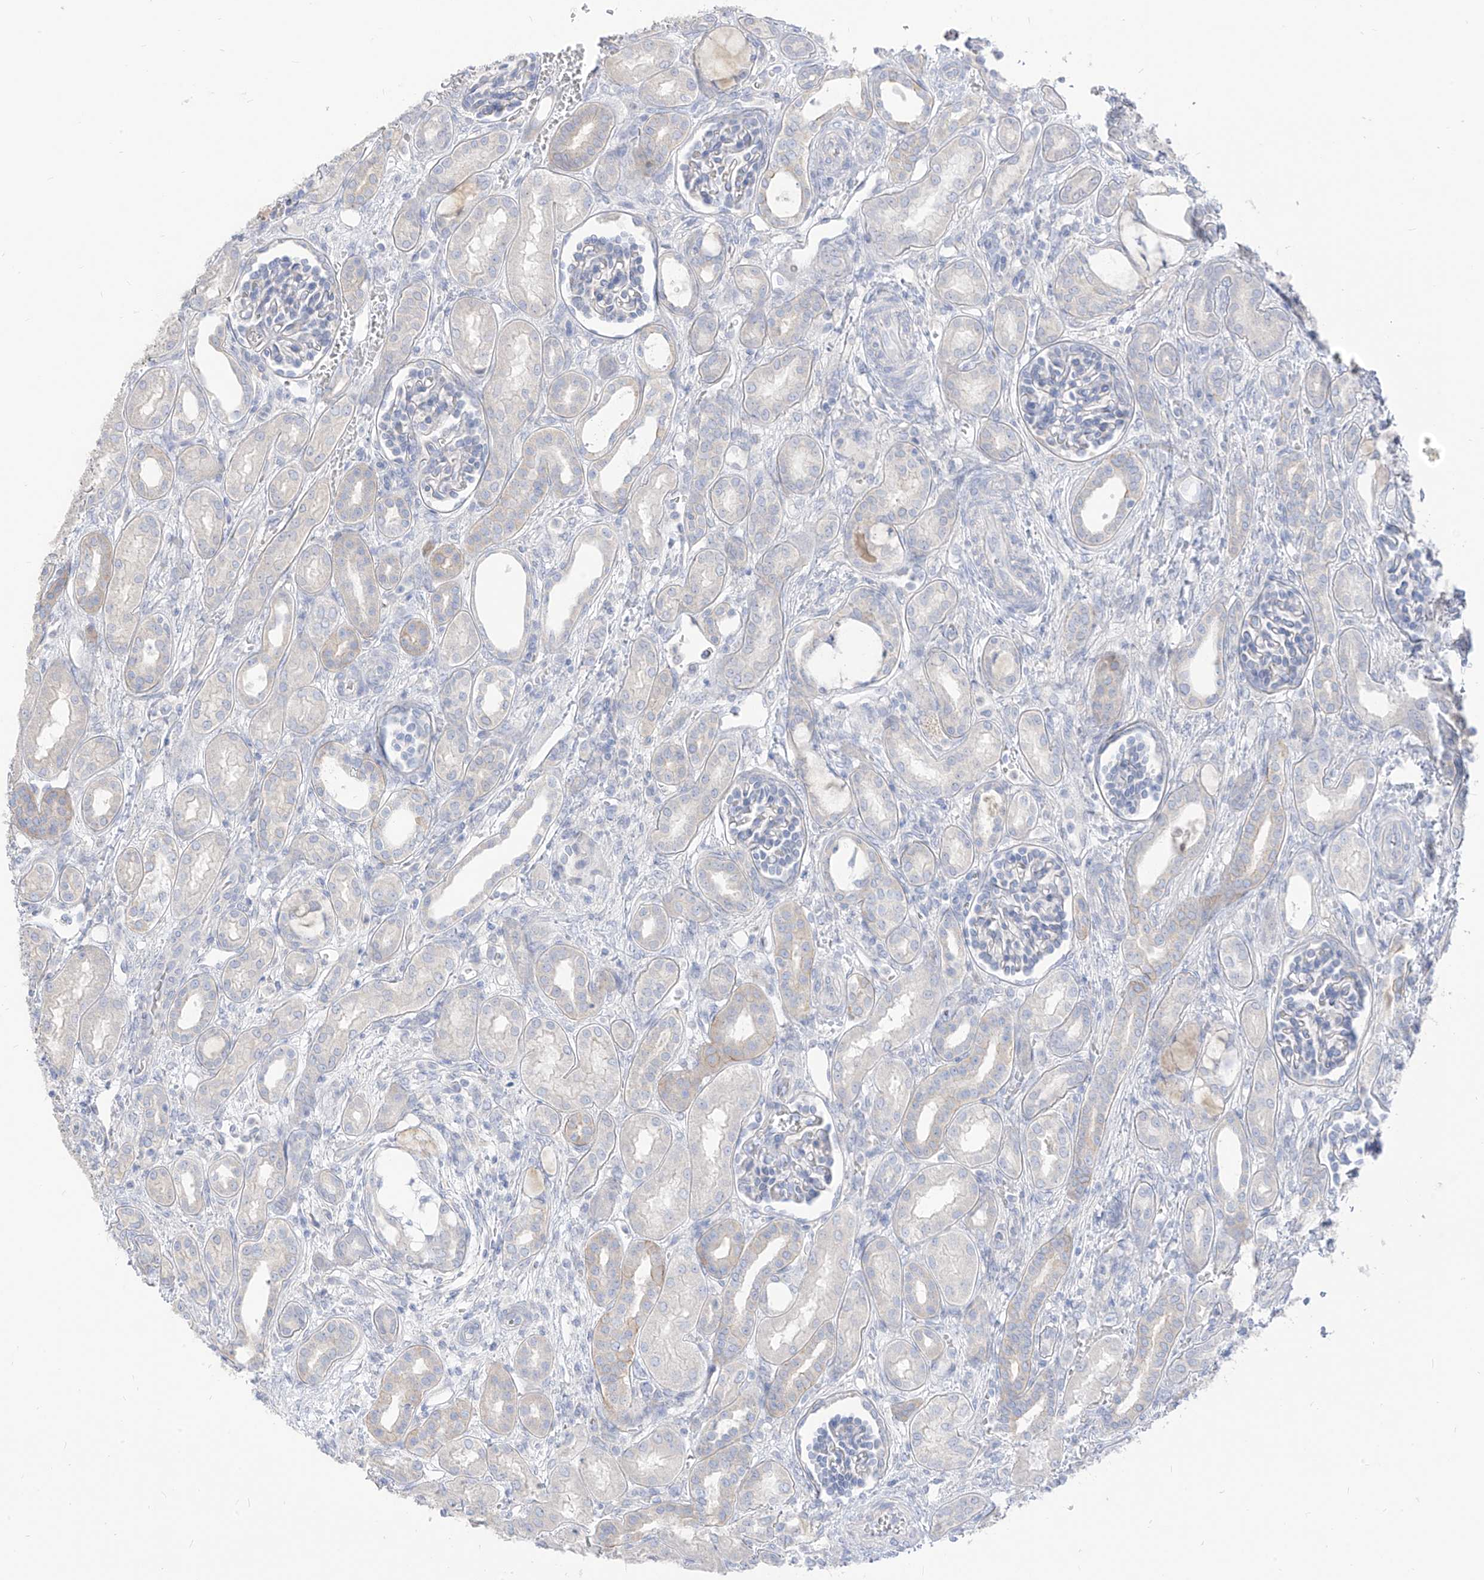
{"staining": {"intensity": "negative", "quantity": "none", "location": "none"}, "tissue": "kidney", "cell_type": "Cells in glomeruli", "image_type": "normal", "snomed": [{"axis": "morphology", "description": "Normal tissue, NOS"}, {"axis": "morphology", "description": "Neoplasm, malignant, NOS"}, {"axis": "topography", "description": "Kidney"}], "caption": "Cells in glomeruli show no significant positivity in unremarkable kidney. Nuclei are stained in blue.", "gene": "ARHGEF40", "patient": {"sex": "female", "age": 1}}